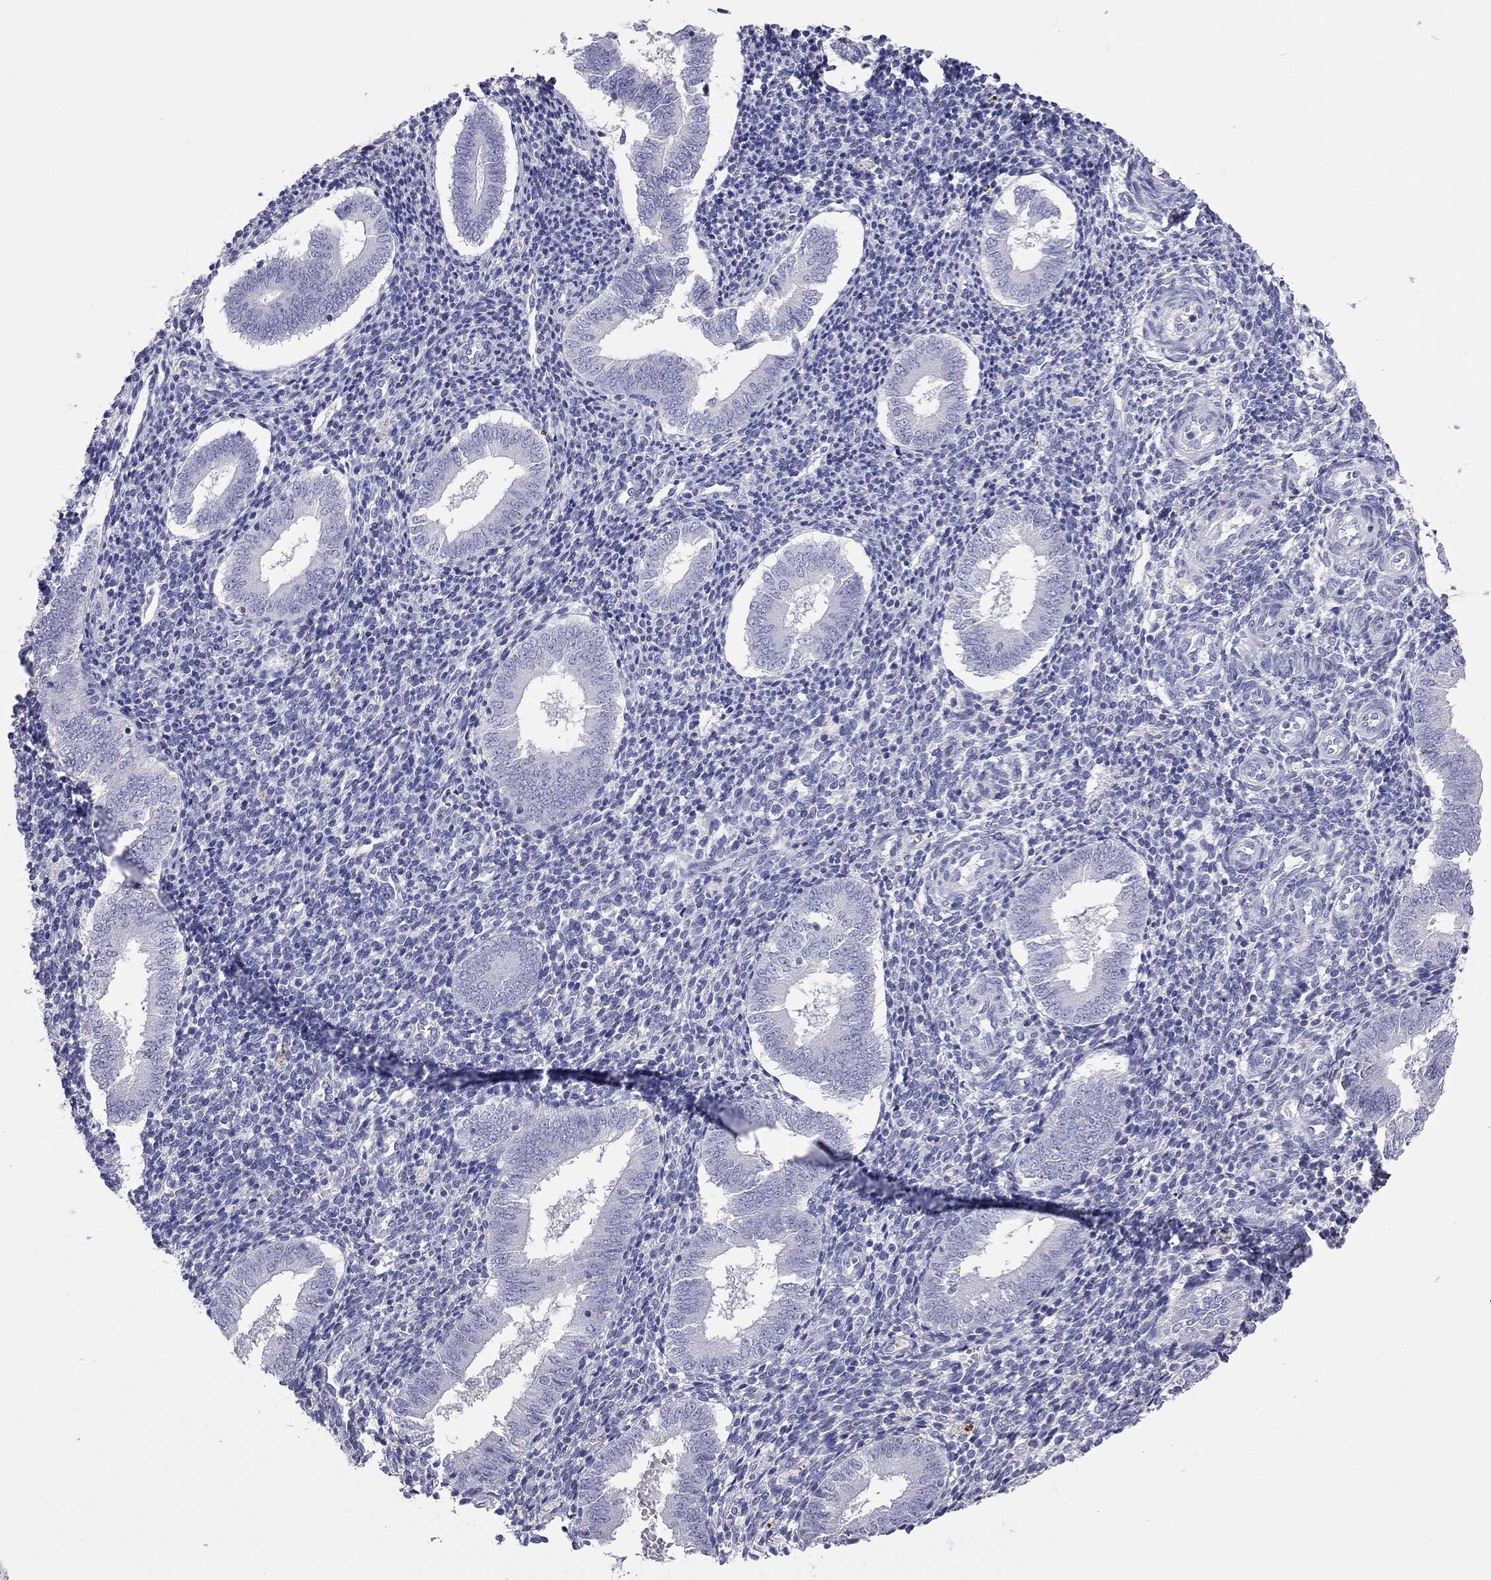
{"staining": {"intensity": "negative", "quantity": "none", "location": "none"}, "tissue": "endometrium", "cell_type": "Cells in endometrial stroma", "image_type": "normal", "snomed": [{"axis": "morphology", "description": "Normal tissue, NOS"}, {"axis": "topography", "description": "Endometrium"}], "caption": "IHC micrograph of normal endometrium: human endometrium stained with DAB (3,3'-diaminobenzidine) reveals no significant protein staining in cells in endometrial stroma. (DAB (3,3'-diaminobenzidine) immunohistochemistry (IHC) with hematoxylin counter stain).", "gene": "ODF4", "patient": {"sex": "female", "age": 25}}